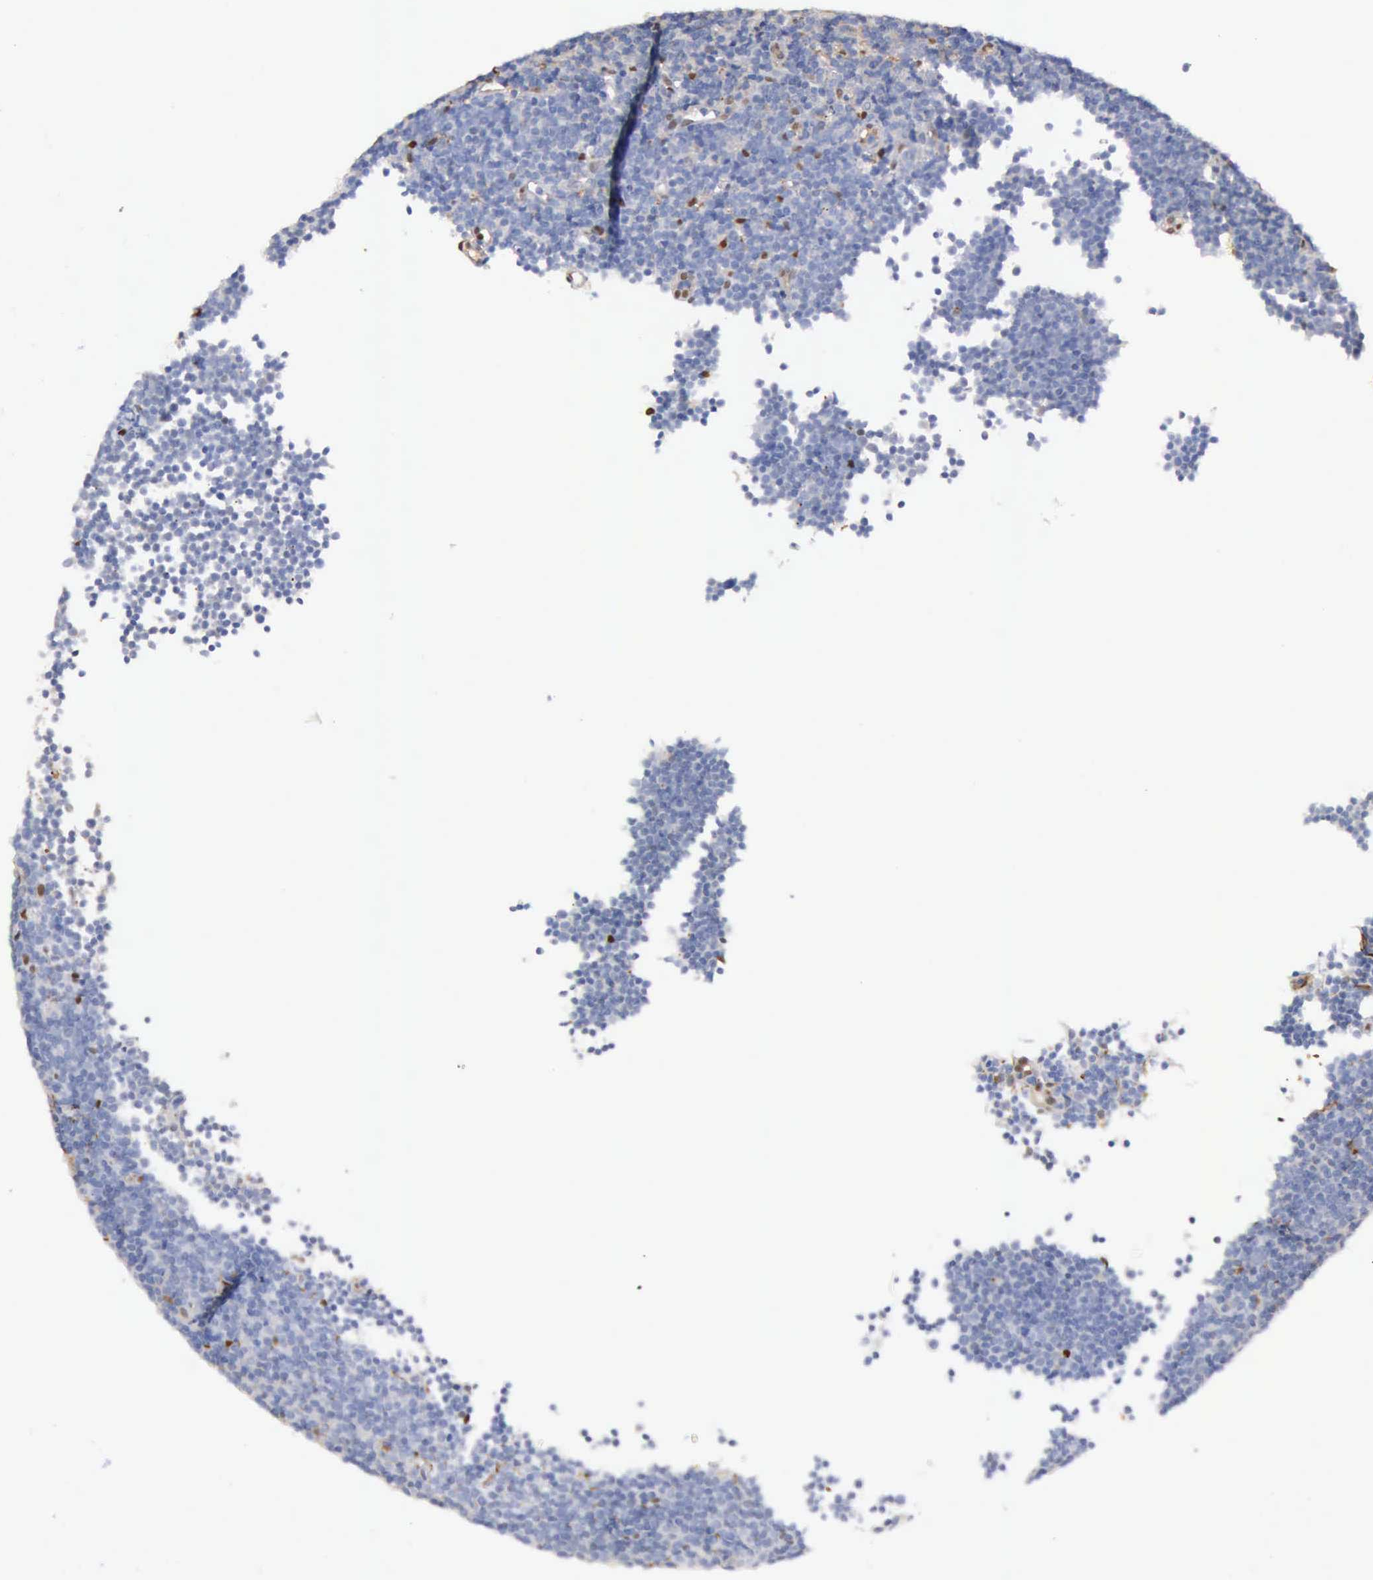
{"staining": {"intensity": "weak", "quantity": "<25%", "location": "cytoplasmic/membranous,nuclear"}, "tissue": "lymphoma", "cell_type": "Tumor cells", "image_type": "cancer", "snomed": [{"axis": "morphology", "description": "Malignant lymphoma, non-Hodgkin's type, Low grade"}, {"axis": "topography", "description": "Lymph node"}], "caption": "Lymphoma was stained to show a protein in brown. There is no significant staining in tumor cells.", "gene": "TYMP", "patient": {"sex": "male", "age": 57}}